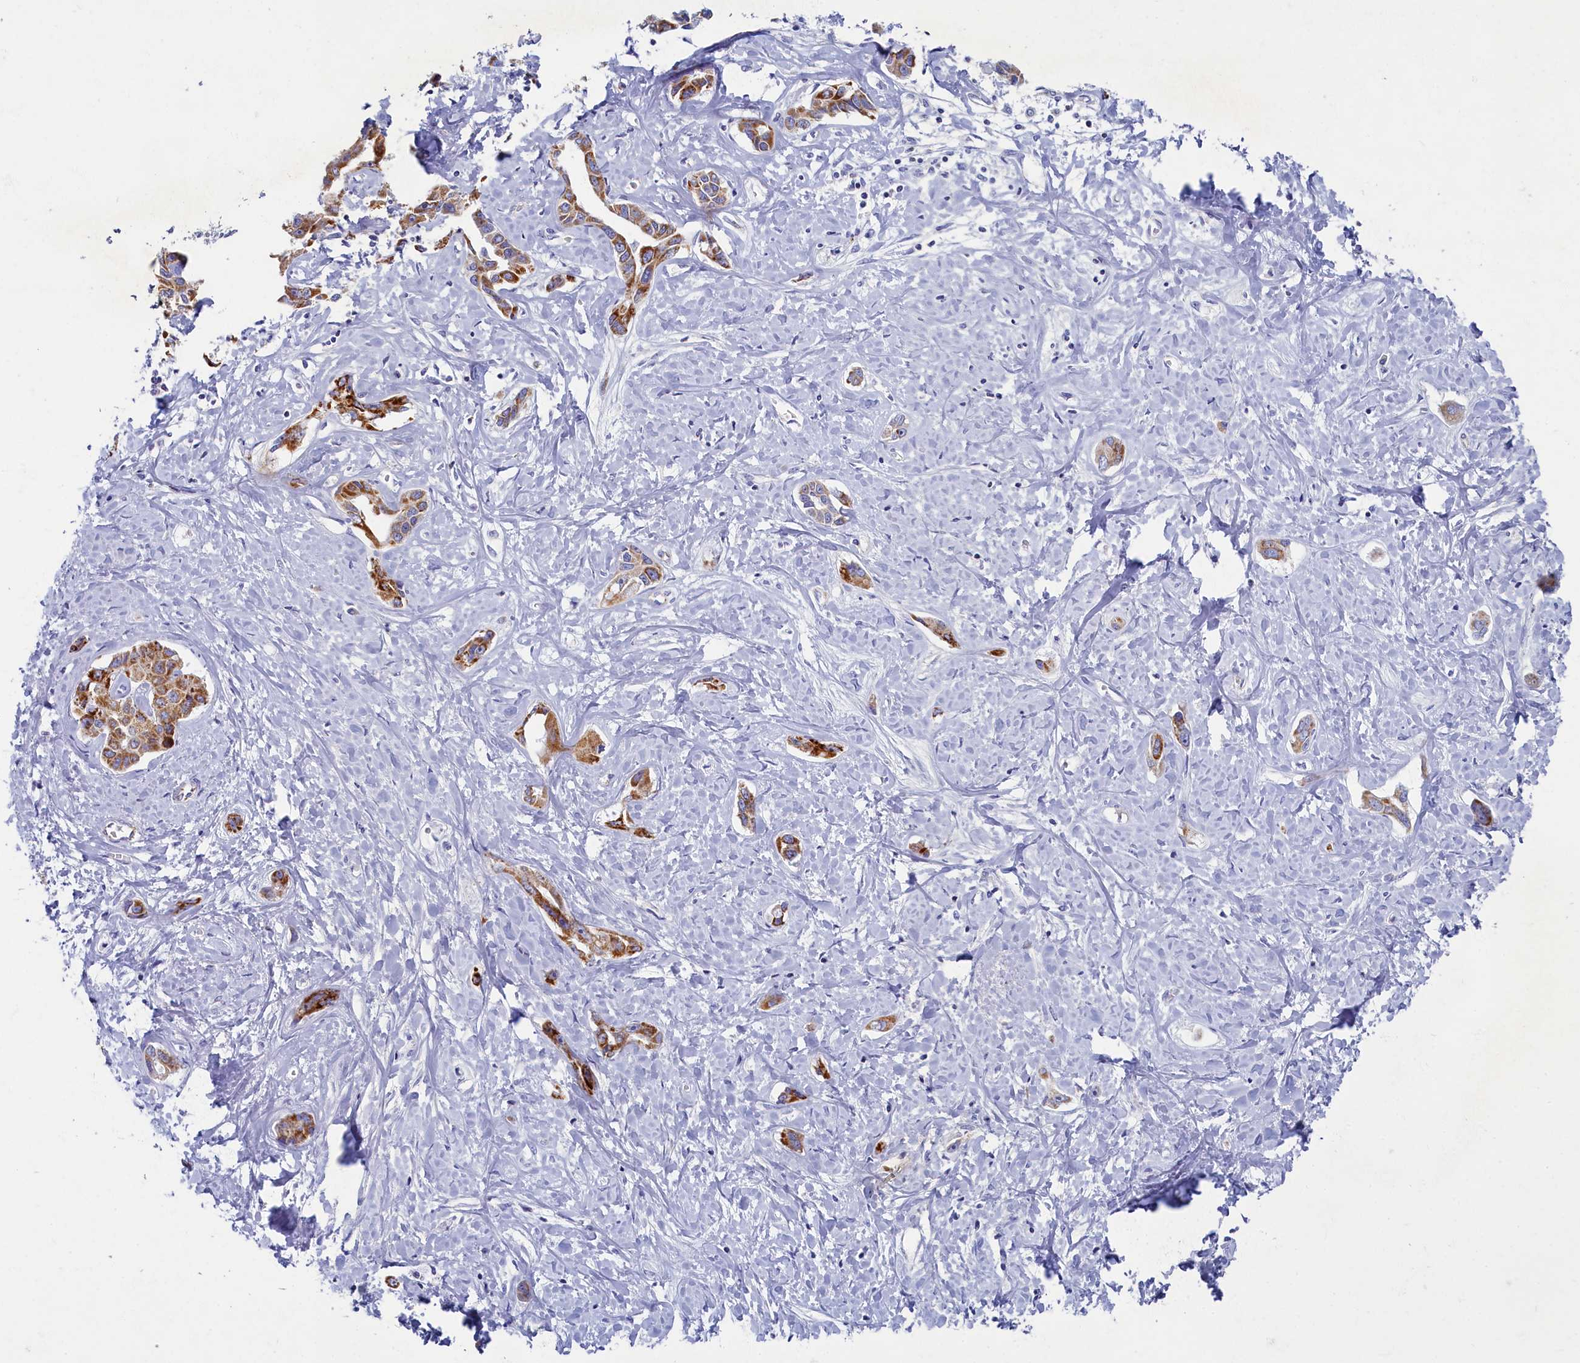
{"staining": {"intensity": "moderate", "quantity": ">75%", "location": "cytoplasmic/membranous"}, "tissue": "liver cancer", "cell_type": "Tumor cells", "image_type": "cancer", "snomed": [{"axis": "morphology", "description": "Cholangiocarcinoma"}, {"axis": "topography", "description": "Liver"}], "caption": "Cholangiocarcinoma (liver) stained for a protein (brown) reveals moderate cytoplasmic/membranous positive positivity in about >75% of tumor cells.", "gene": "OCIAD2", "patient": {"sex": "male", "age": 59}}